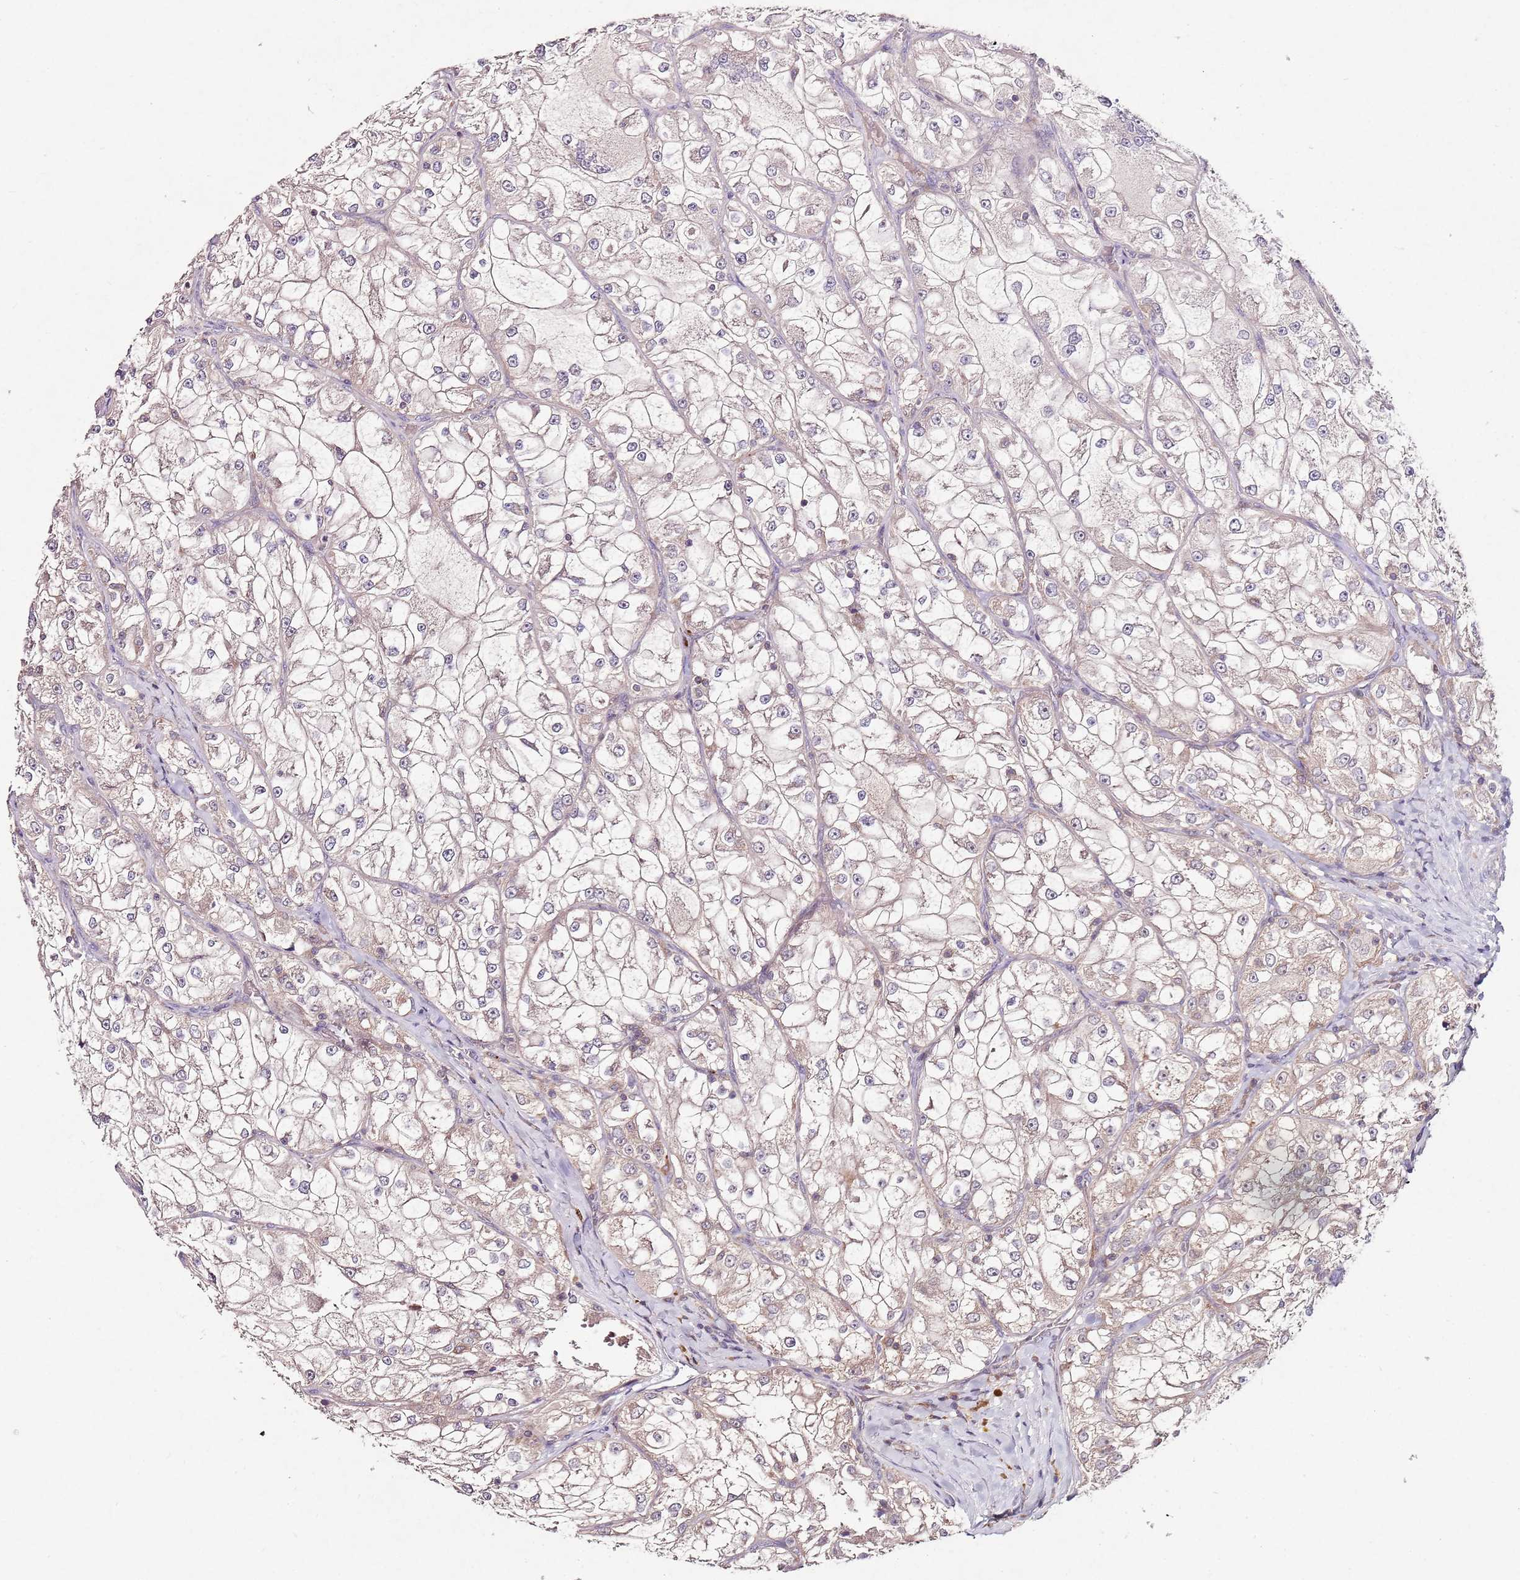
{"staining": {"intensity": "weak", "quantity": "<25%", "location": "cytoplasmic/membranous"}, "tissue": "renal cancer", "cell_type": "Tumor cells", "image_type": "cancer", "snomed": [{"axis": "morphology", "description": "Adenocarcinoma, NOS"}, {"axis": "topography", "description": "Kidney"}], "caption": "A micrograph of human renal adenocarcinoma is negative for staining in tumor cells.", "gene": "NRDE2", "patient": {"sex": "female", "age": 72}}